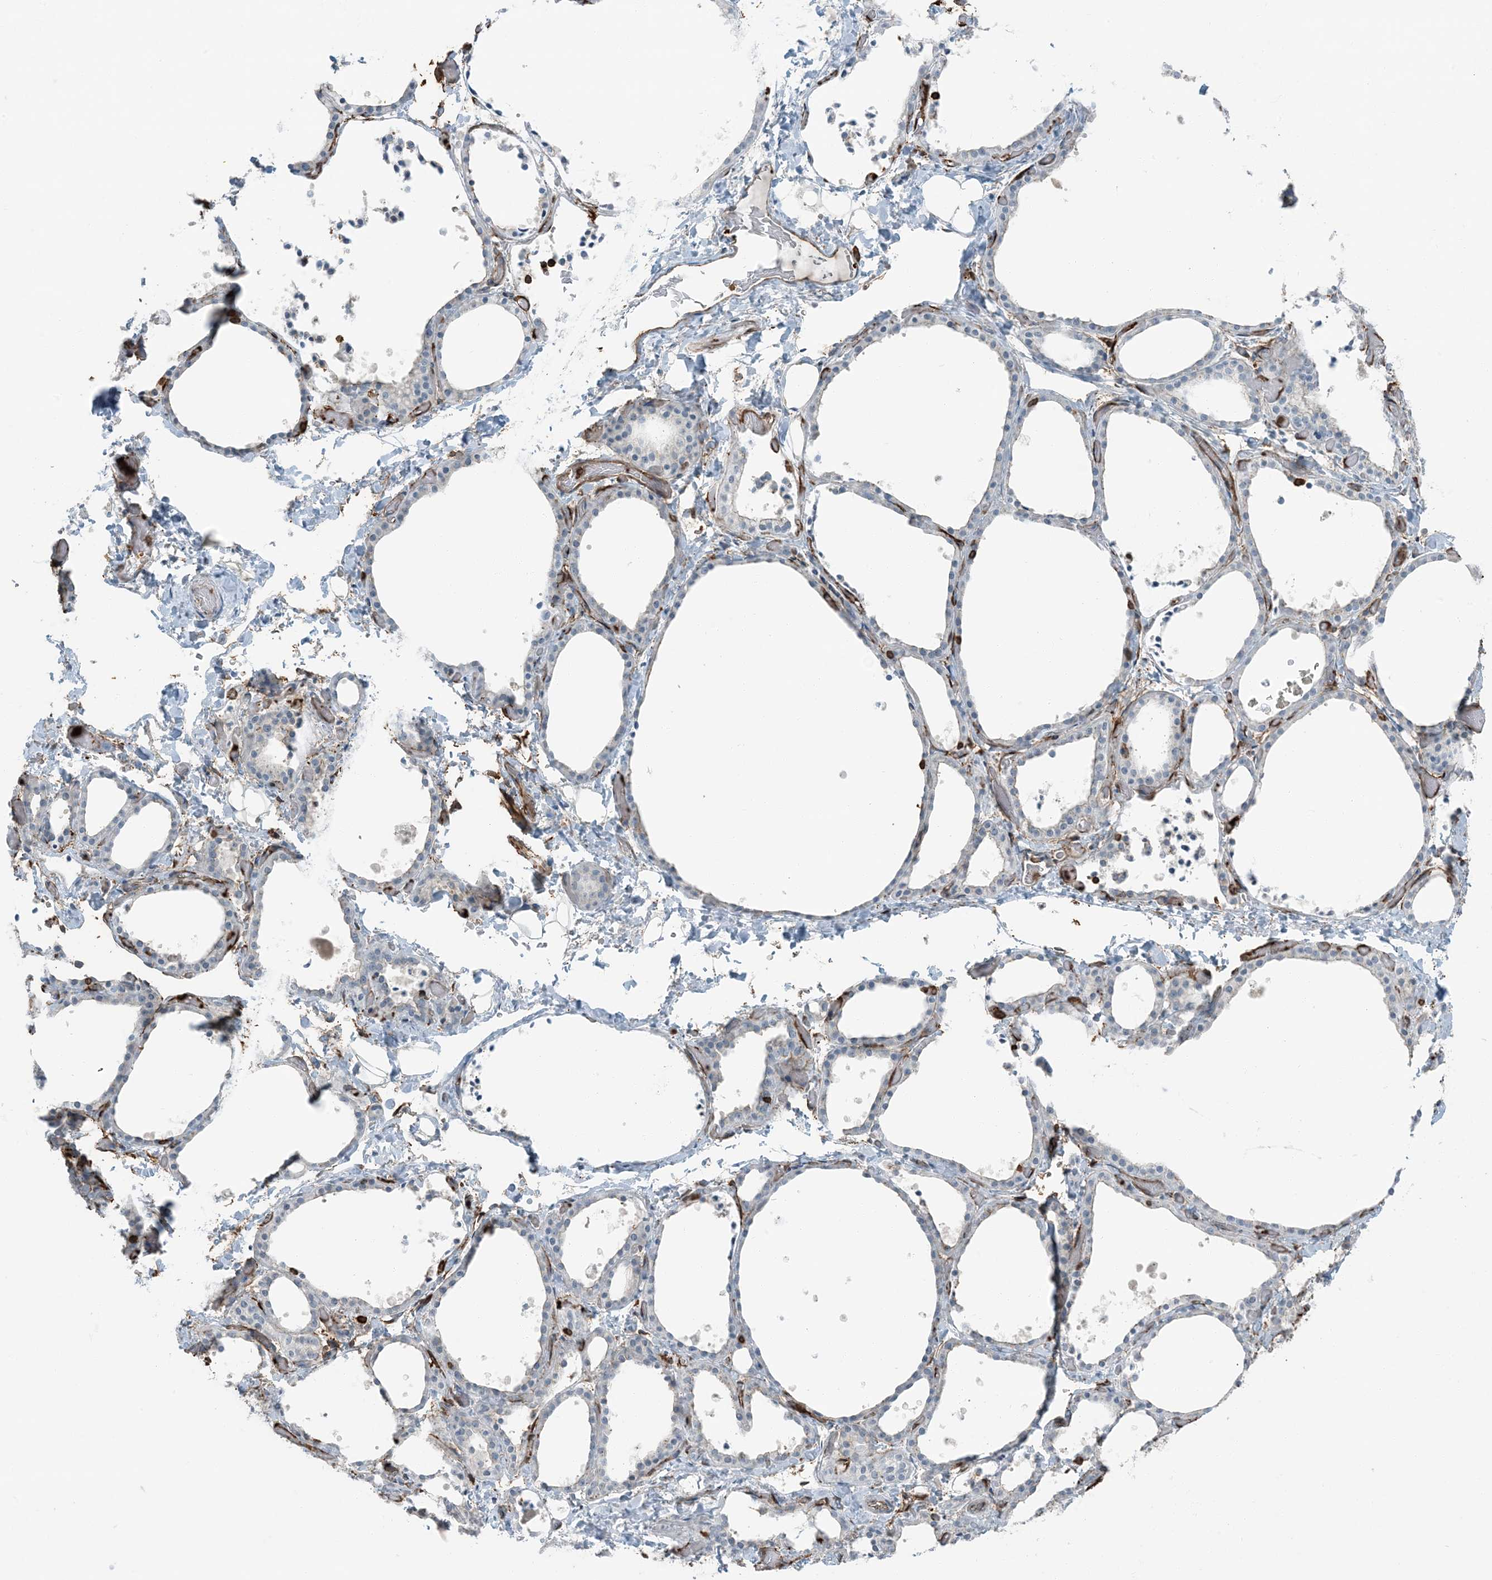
{"staining": {"intensity": "negative", "quantity": "none", "location": "none"}, "tissue": "thyroid gland", "cell_type": "Glandular cells", "image_type": "normal", "snomed": [{"axis": "morphology", "description": "Normal tissue, NOS"}, {"axis": "topography", "description": "Thyroid gland"}], "caption": "Immunohistochemistry micrograph of unremarkable human thyroid gland stained for a protein (brown), which exhibits no positivity in glandular cells.", "gene": "APOBEC3C", "patient": {"sex": "female", "age": 44}}